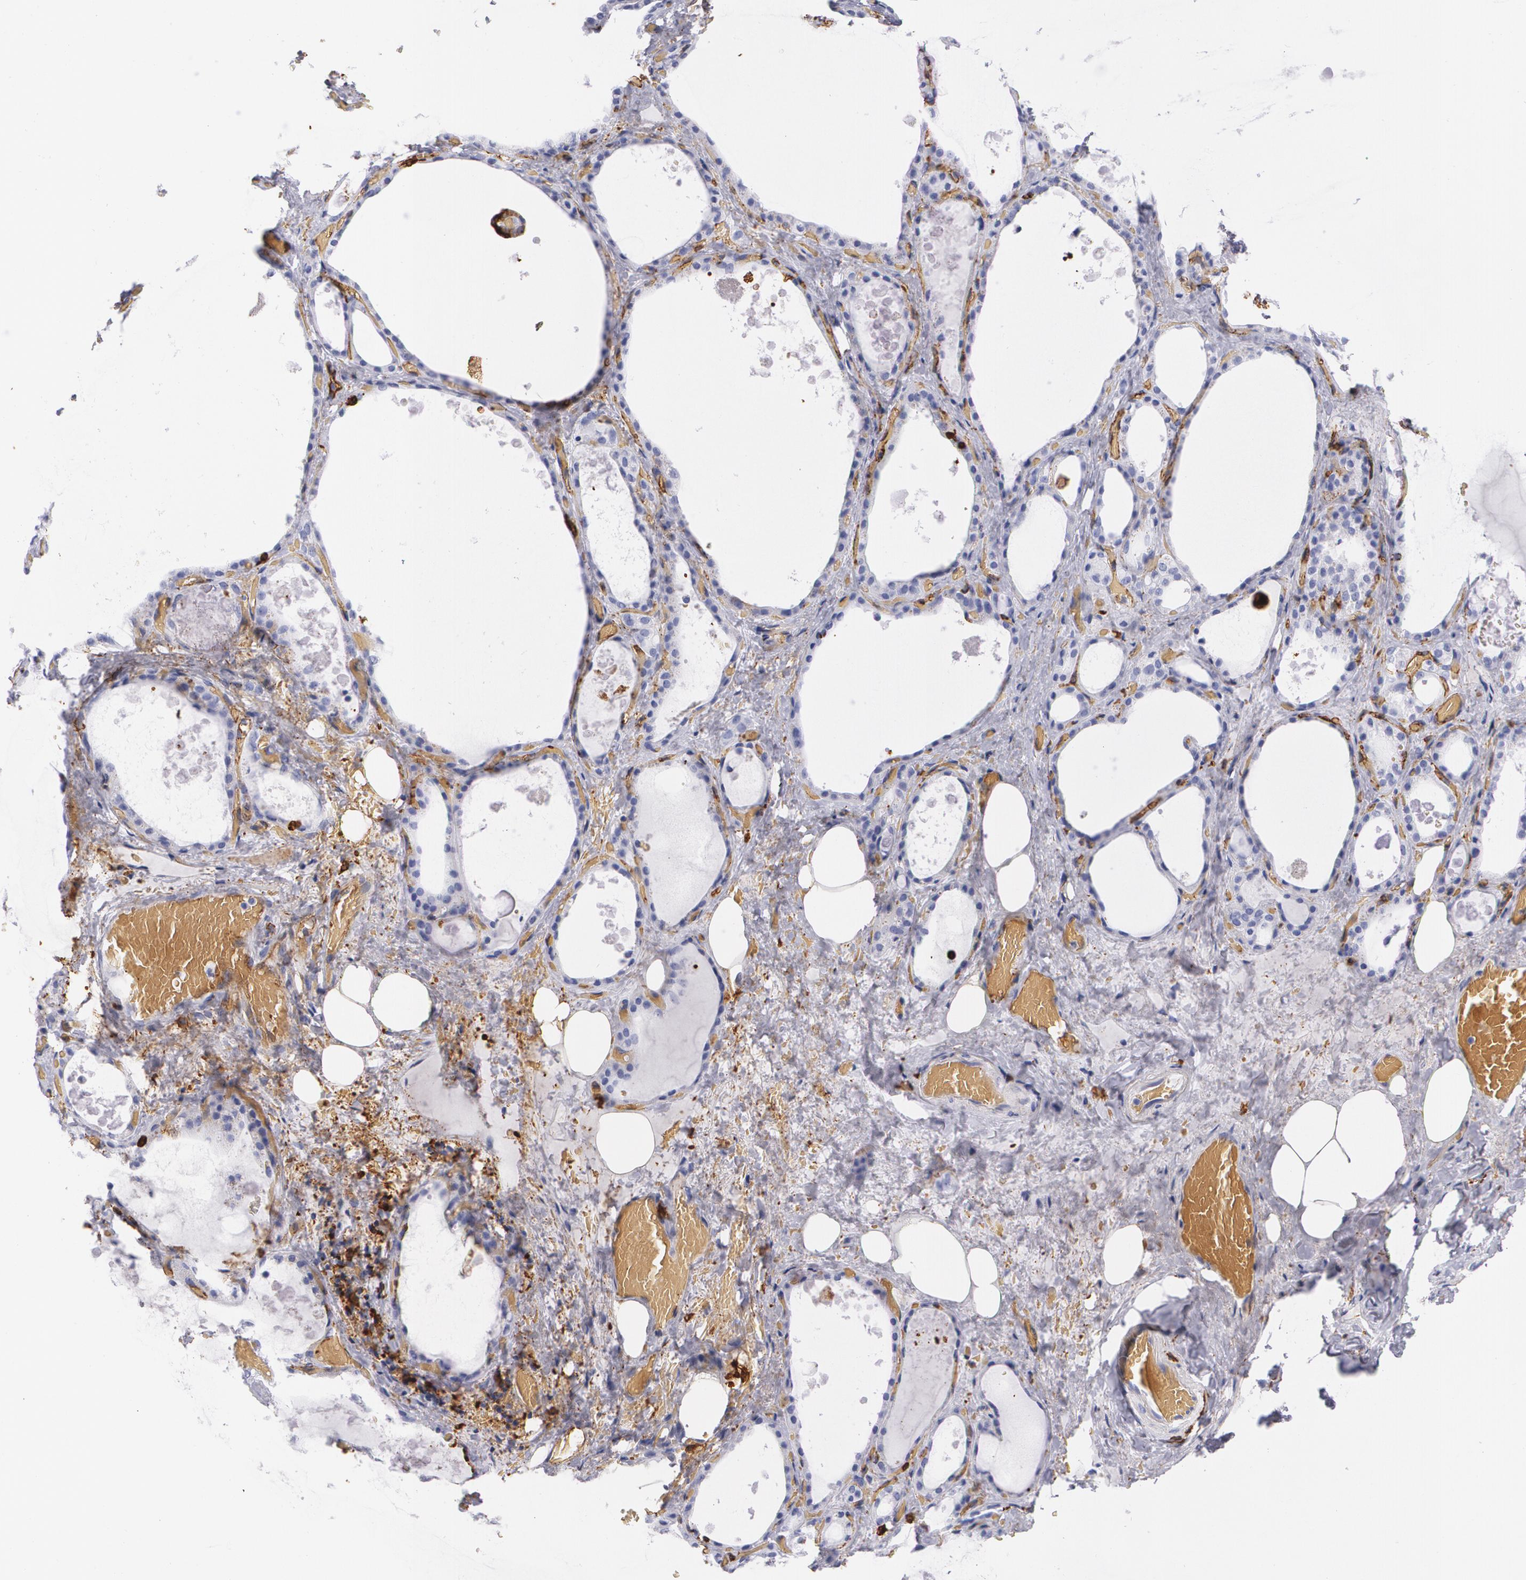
{"staining": {"intensity": "weak", "quantity": ">75%", "location": "cytoplasmic/membranous"}, "tissue": "thyroid gland", "cell_type": "Glandular cells", "image_type": "normal", "snomed": [{"axis": "morphology", "description": "Normal tissue, NOS"}, {"axis": "topography", "description": "Thyroid gland"}], "caption": "Brown immunohistochemical staining in normal thyroid gland shows weak cytoplasmic/membranous expression in approximately >75% of glandular cells. The protein is shown in brown color, while the nuclei are stained blue.", "gene": "HLA", "patient": {"sex": "male", "age": 61}}